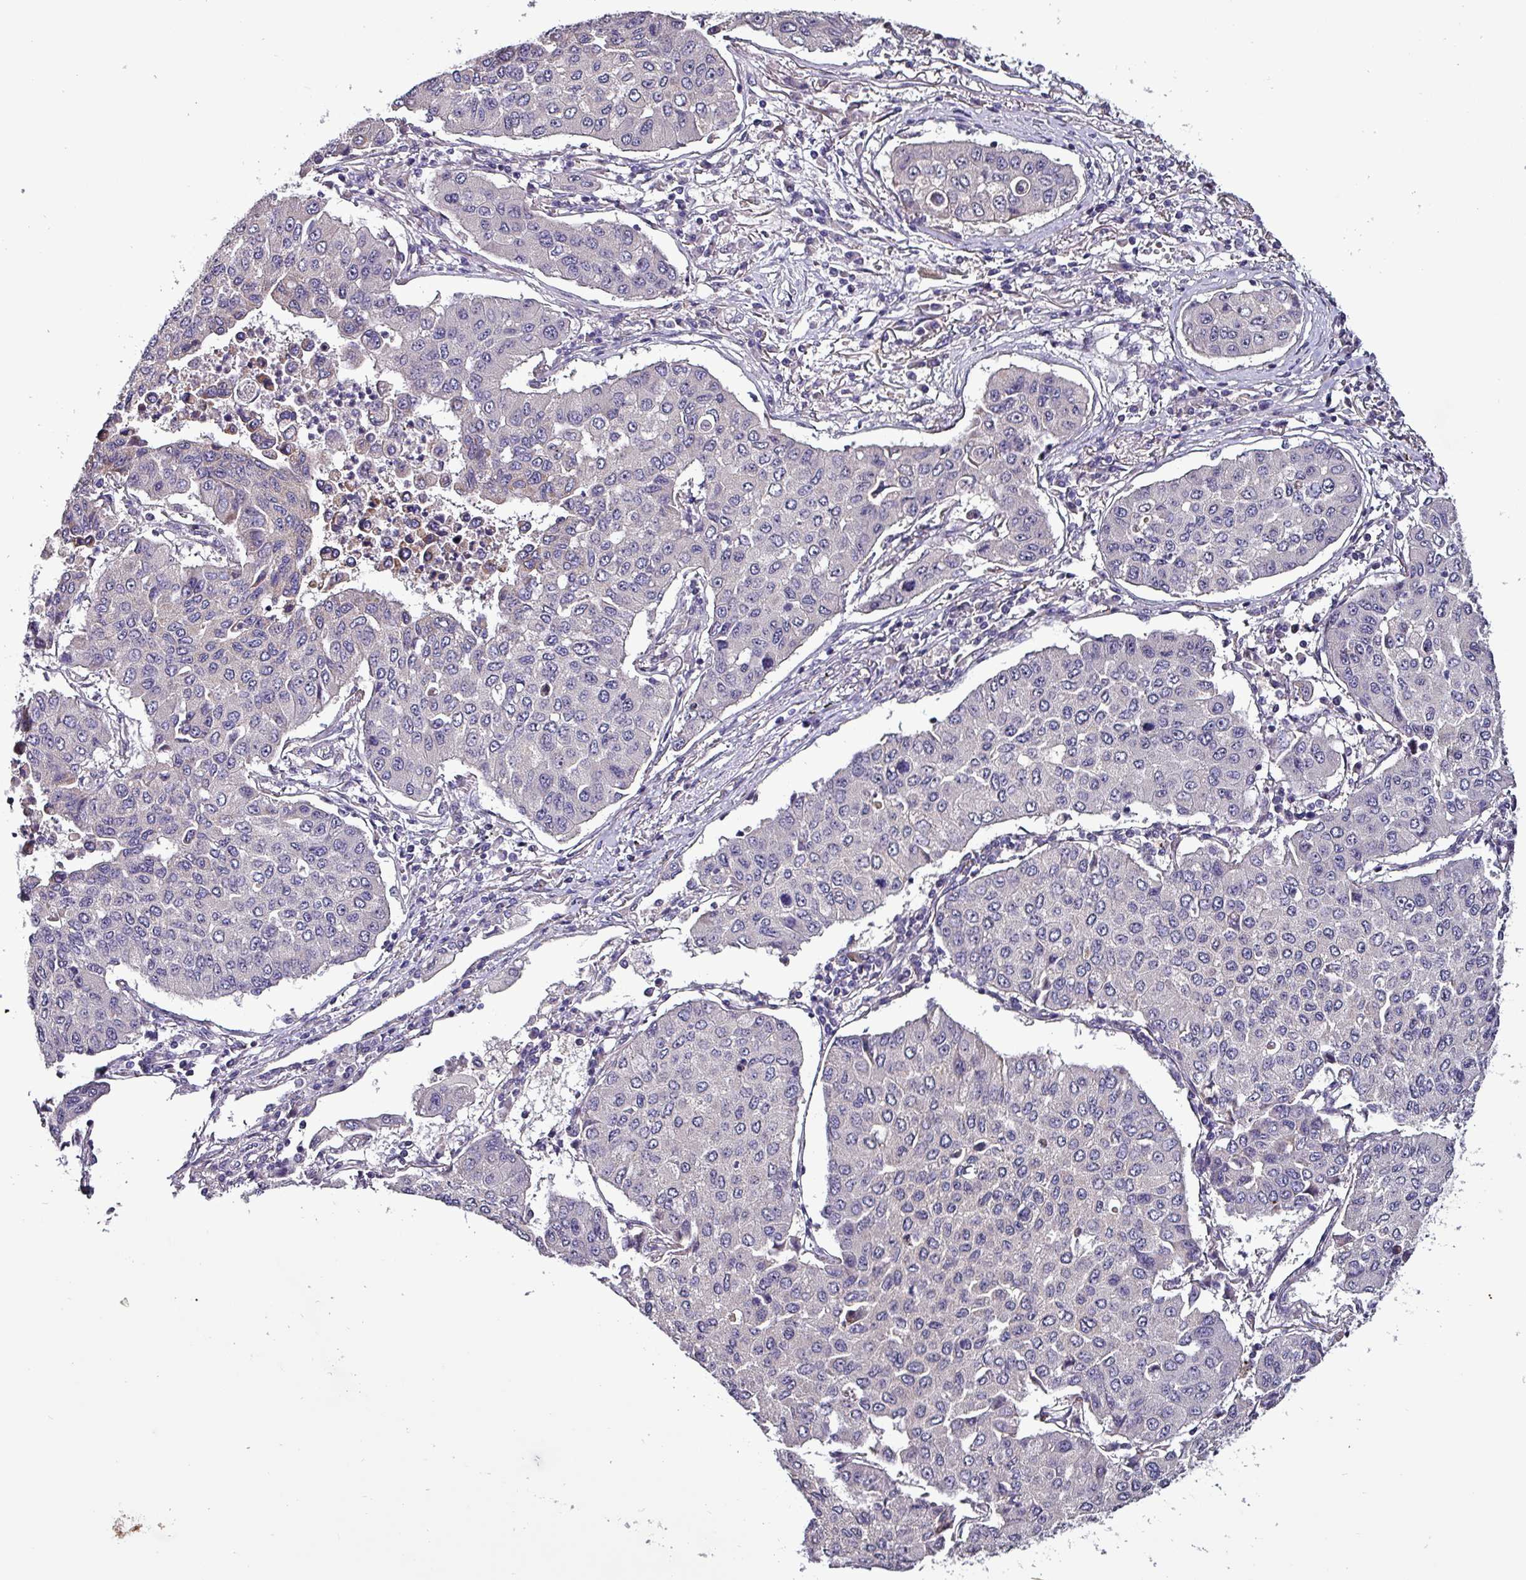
{"staining": {"intensity": "negative", "quantity": "none", "location": "none"}, "tissue": "lung cancer", "cell_type": "Tumor cells", "image_type": "cancer", "snomed": [{"axis": "morphology", "description": "Squamous cell carcinoma, NOS"}, {"axis": "topography", "description": "Lung"}], "caption": "This is an immunohistochemistry photomicrograph of lung cancer (squamous cell carcinoma). There is no expression in tumor cells.", "gene": "GRAPL", "patient": {"sex": "male", "age": 74}}